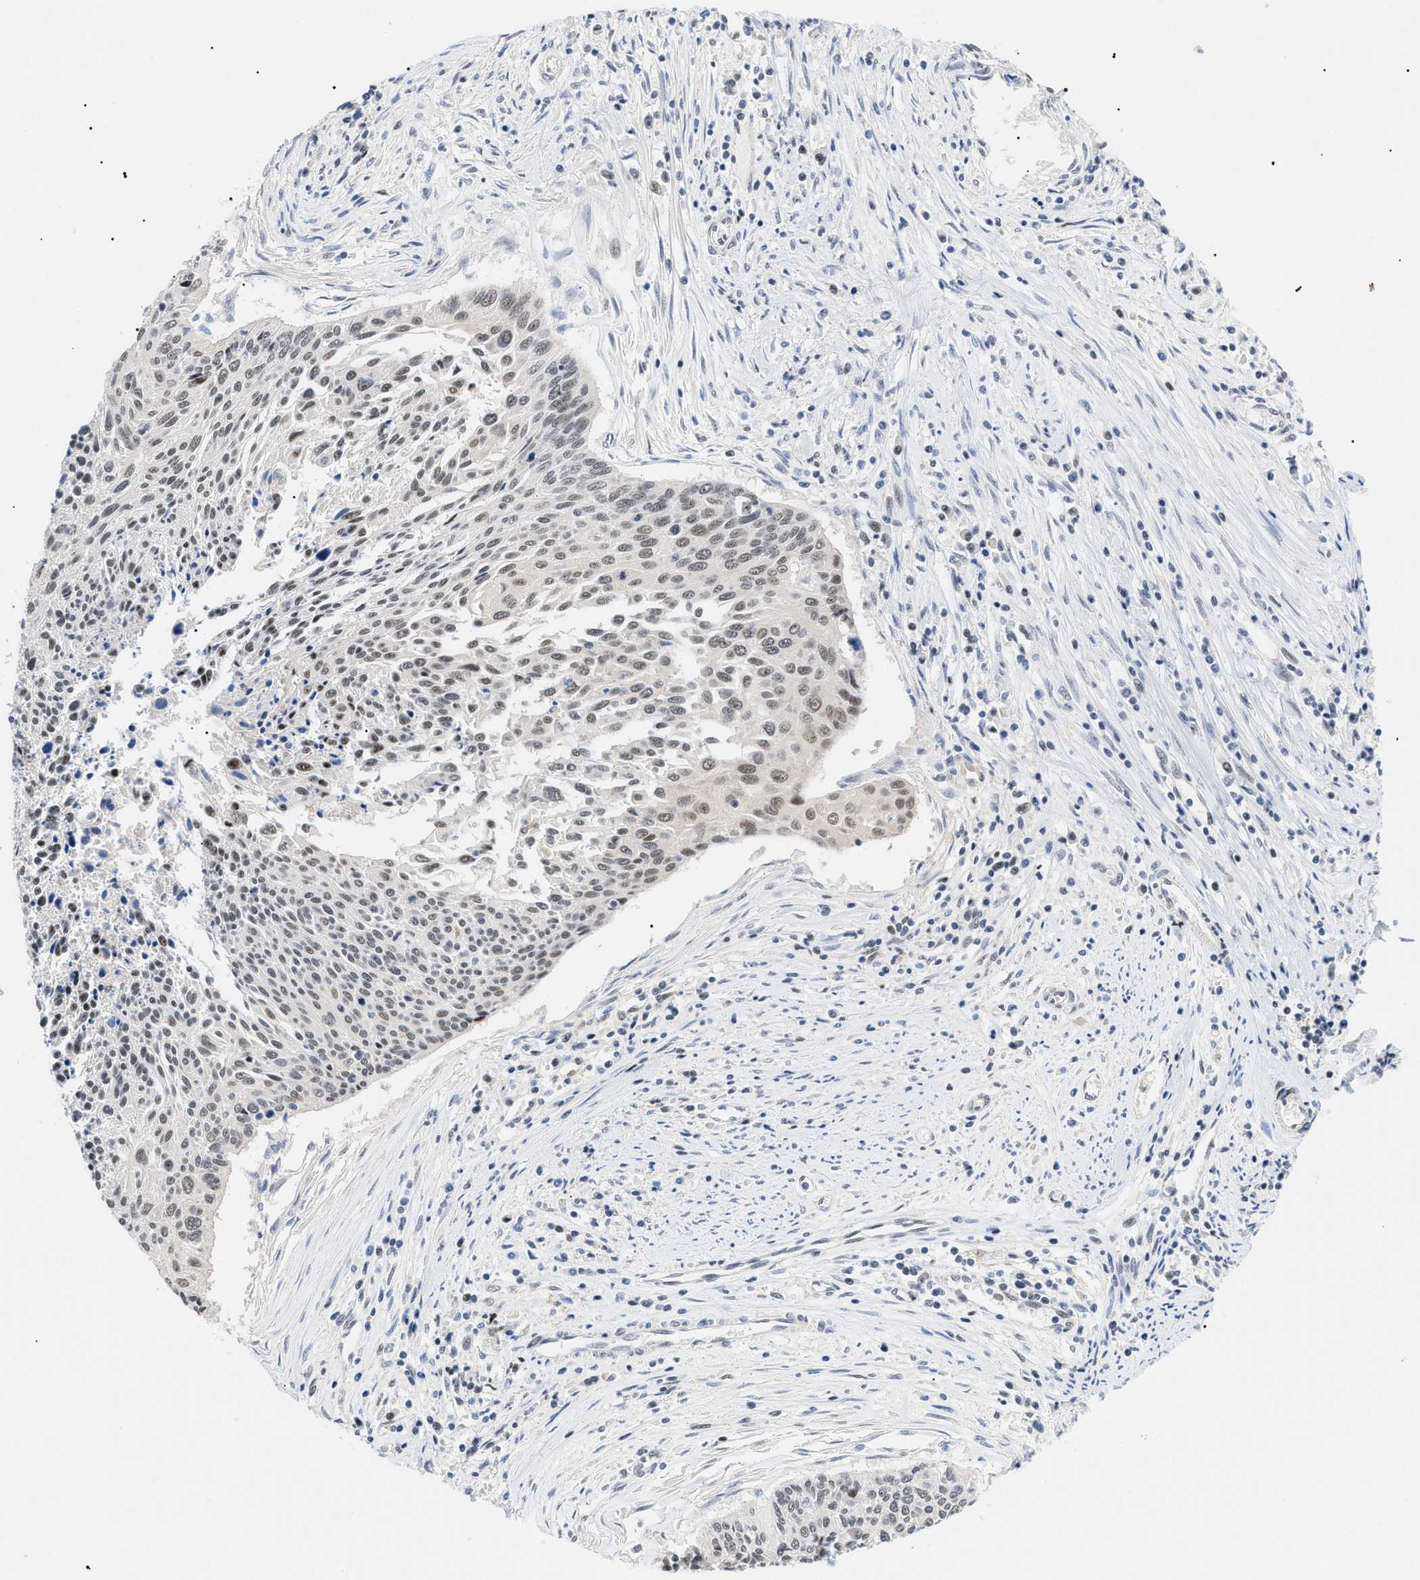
{"staining": {"intensity": "moderate", "quantity": ">75%", "location": "nuclear"}, "tissue": "cervical cancer", "cell_type": "Tumor cells", "image_type": "cancer", "snomed": [{"axis": "morphology", "description": "Squamous cell carcinoma, NOS"}, {"axis": "topography", "description": "Cervix"}], "caption": "DAB immunohistochemical staining of human squamous cell carcinoma (cervical) displays moderate nuclear protein expression in approximately >75% of tumor cells.", "gene": "GARRE1", "patient": {"sex": "female", "age": 55}}